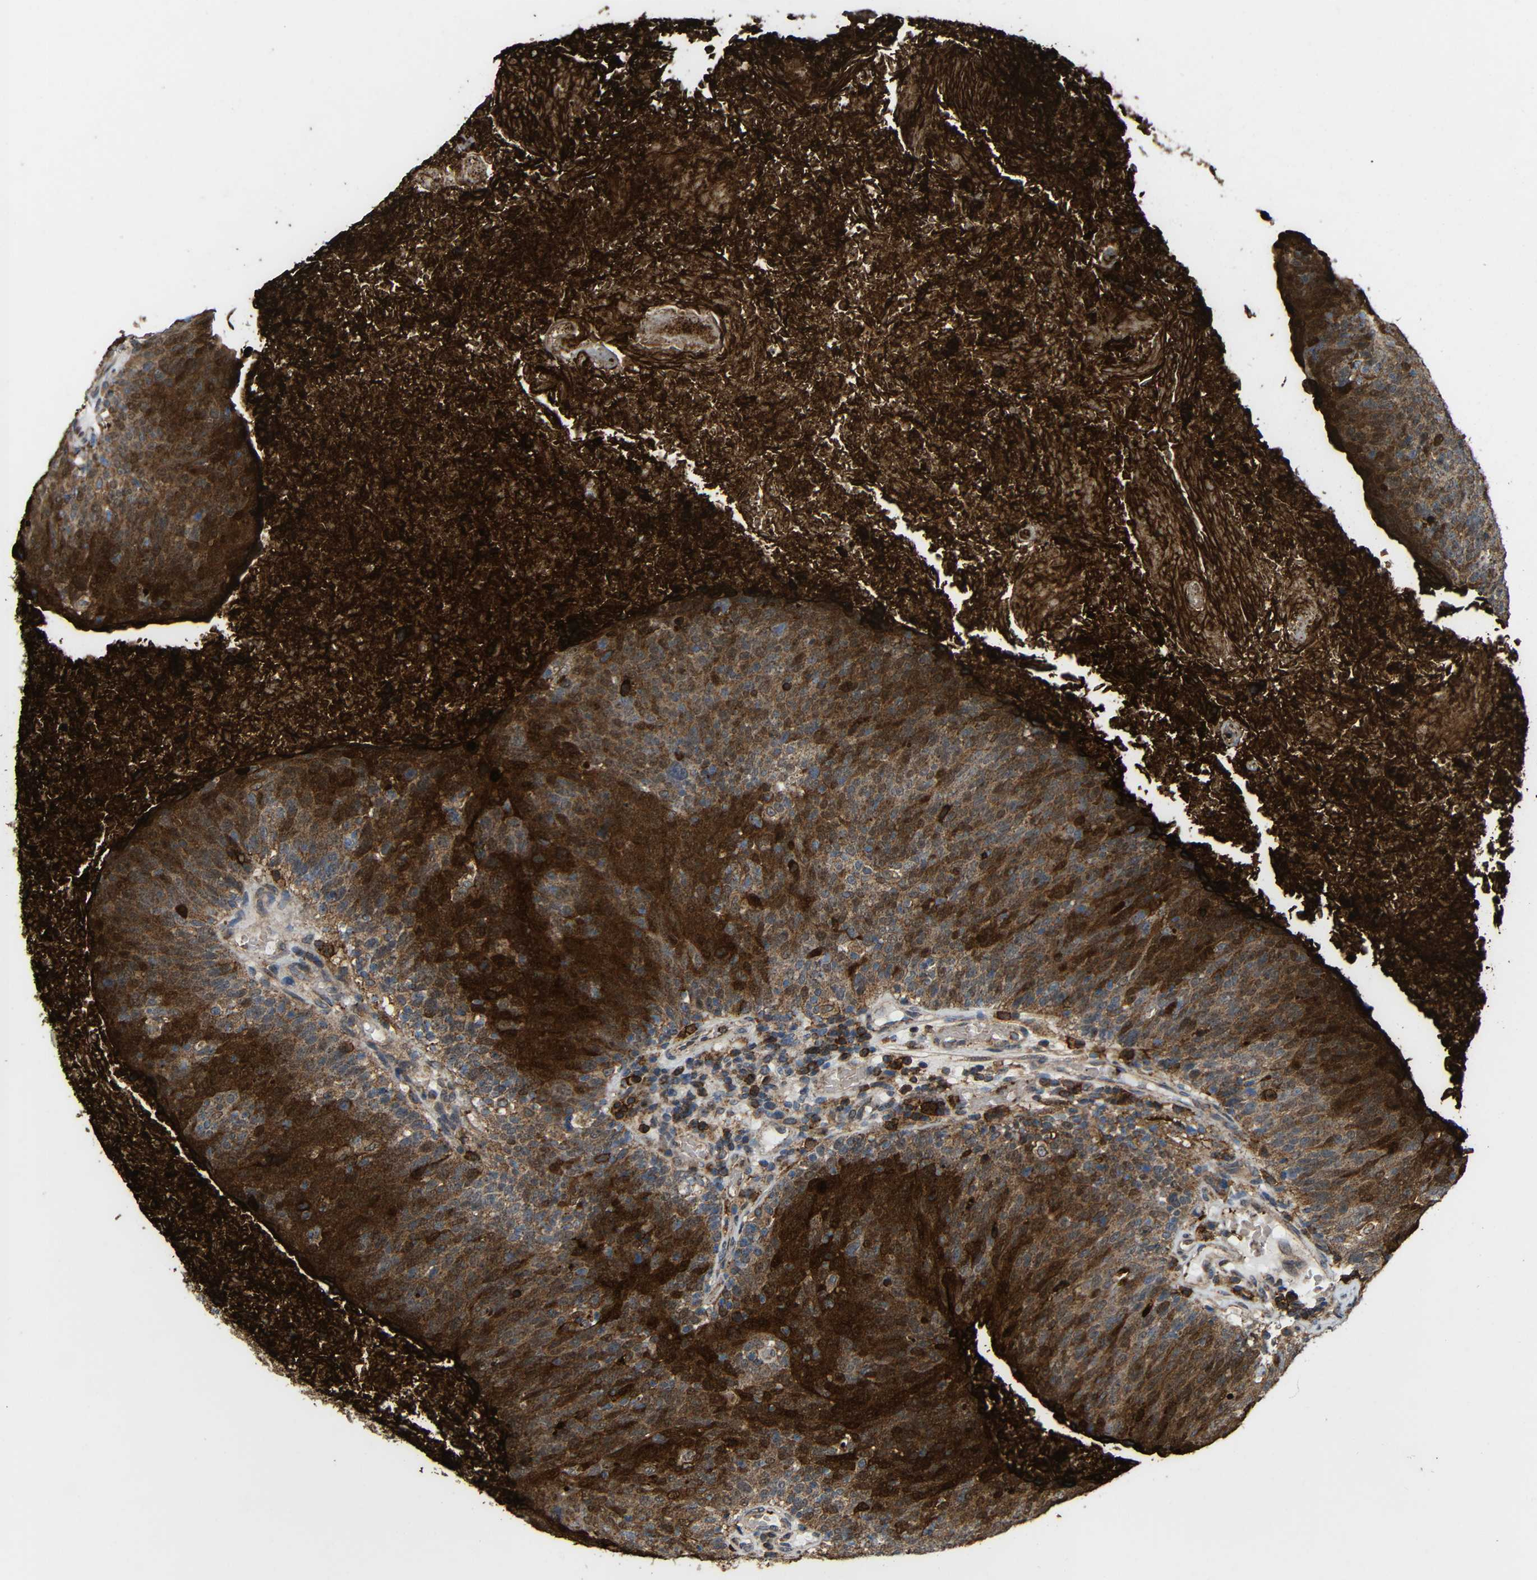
{"staining": {"intensity": "strong", "quantity": ">75%", "location": "cytoplasmic/membranous"}, "tissue": "head and neck cancer", "cell_type": "Tumor cells", "image_type": "cancer", "snomed": [{"axis": "morphology", "description": "Squamous cell carcinoma, NOS"}, {"axis": "morphology", "description": "Squamous cell carcinoma, metastatic, NOS"}, {"axis": "topography", "description": "Lymph node"}, {"axis": "topography", "description": "Head-Neck"}], "caption": "The micrograph demonstrates staining of head and neck cancer (metastatic squamous cell carcinoma), revealing strong cytoplasmic/membranous protein expression (brown color) within tumor cells. (DAB = brown stain, brightfield microscopy at high magnification).", "gene": "C1GALT1", "patient": {"sex": "male", "age": 62}}